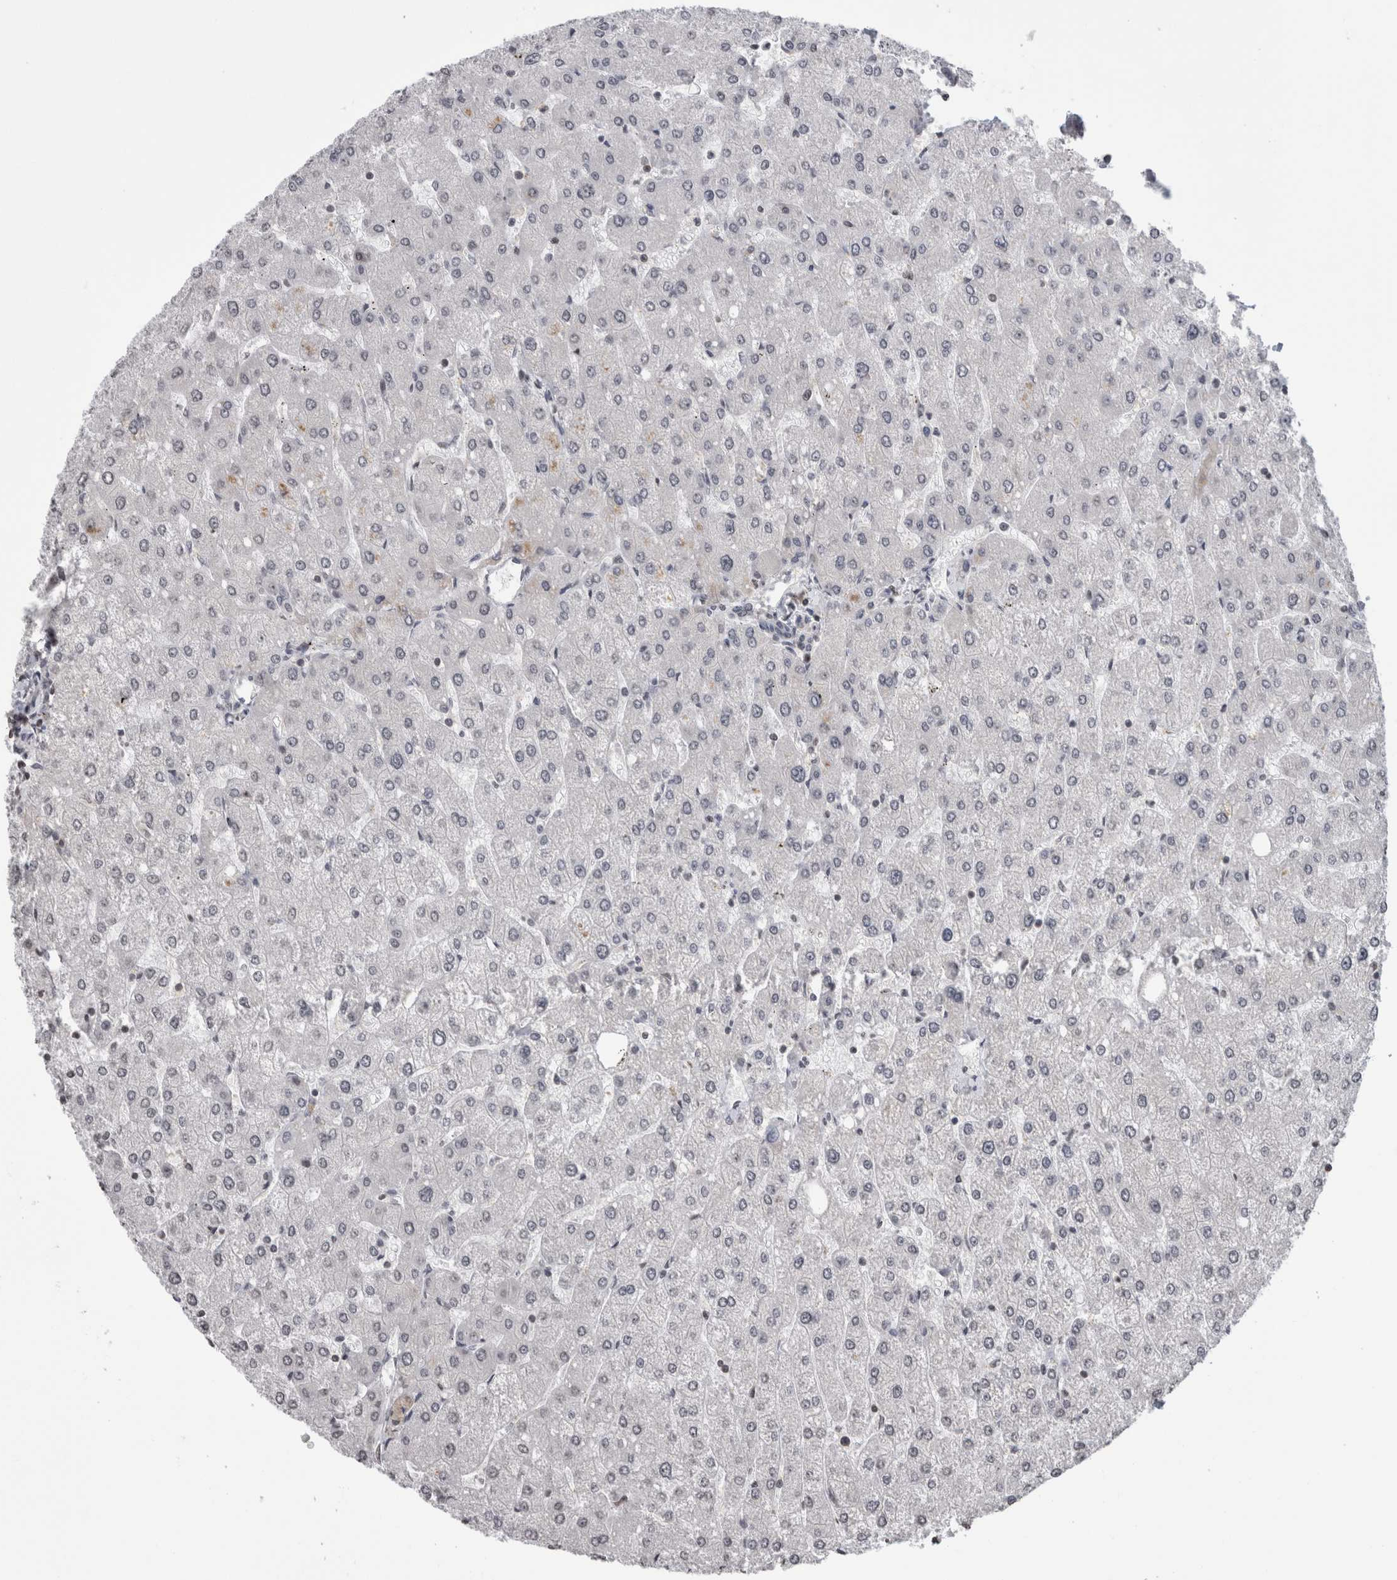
{"staining": {"intensity": "negative", "quantity": "none", "location": "none"}, "tissue": "liver", "cell_type": "Cholangiocytes", "image_type": "normal", "snomed": [{"axis": "morphology", "description": "Normal tissue, NOS"}, {"axis": "topography", "description": "Liver"}], "caption": "Protein analysis of normal liver displays no significant expression in cholangiocytes.", "gene": "ZBTB11", "patient": {"sex": "male", "age": 55}}